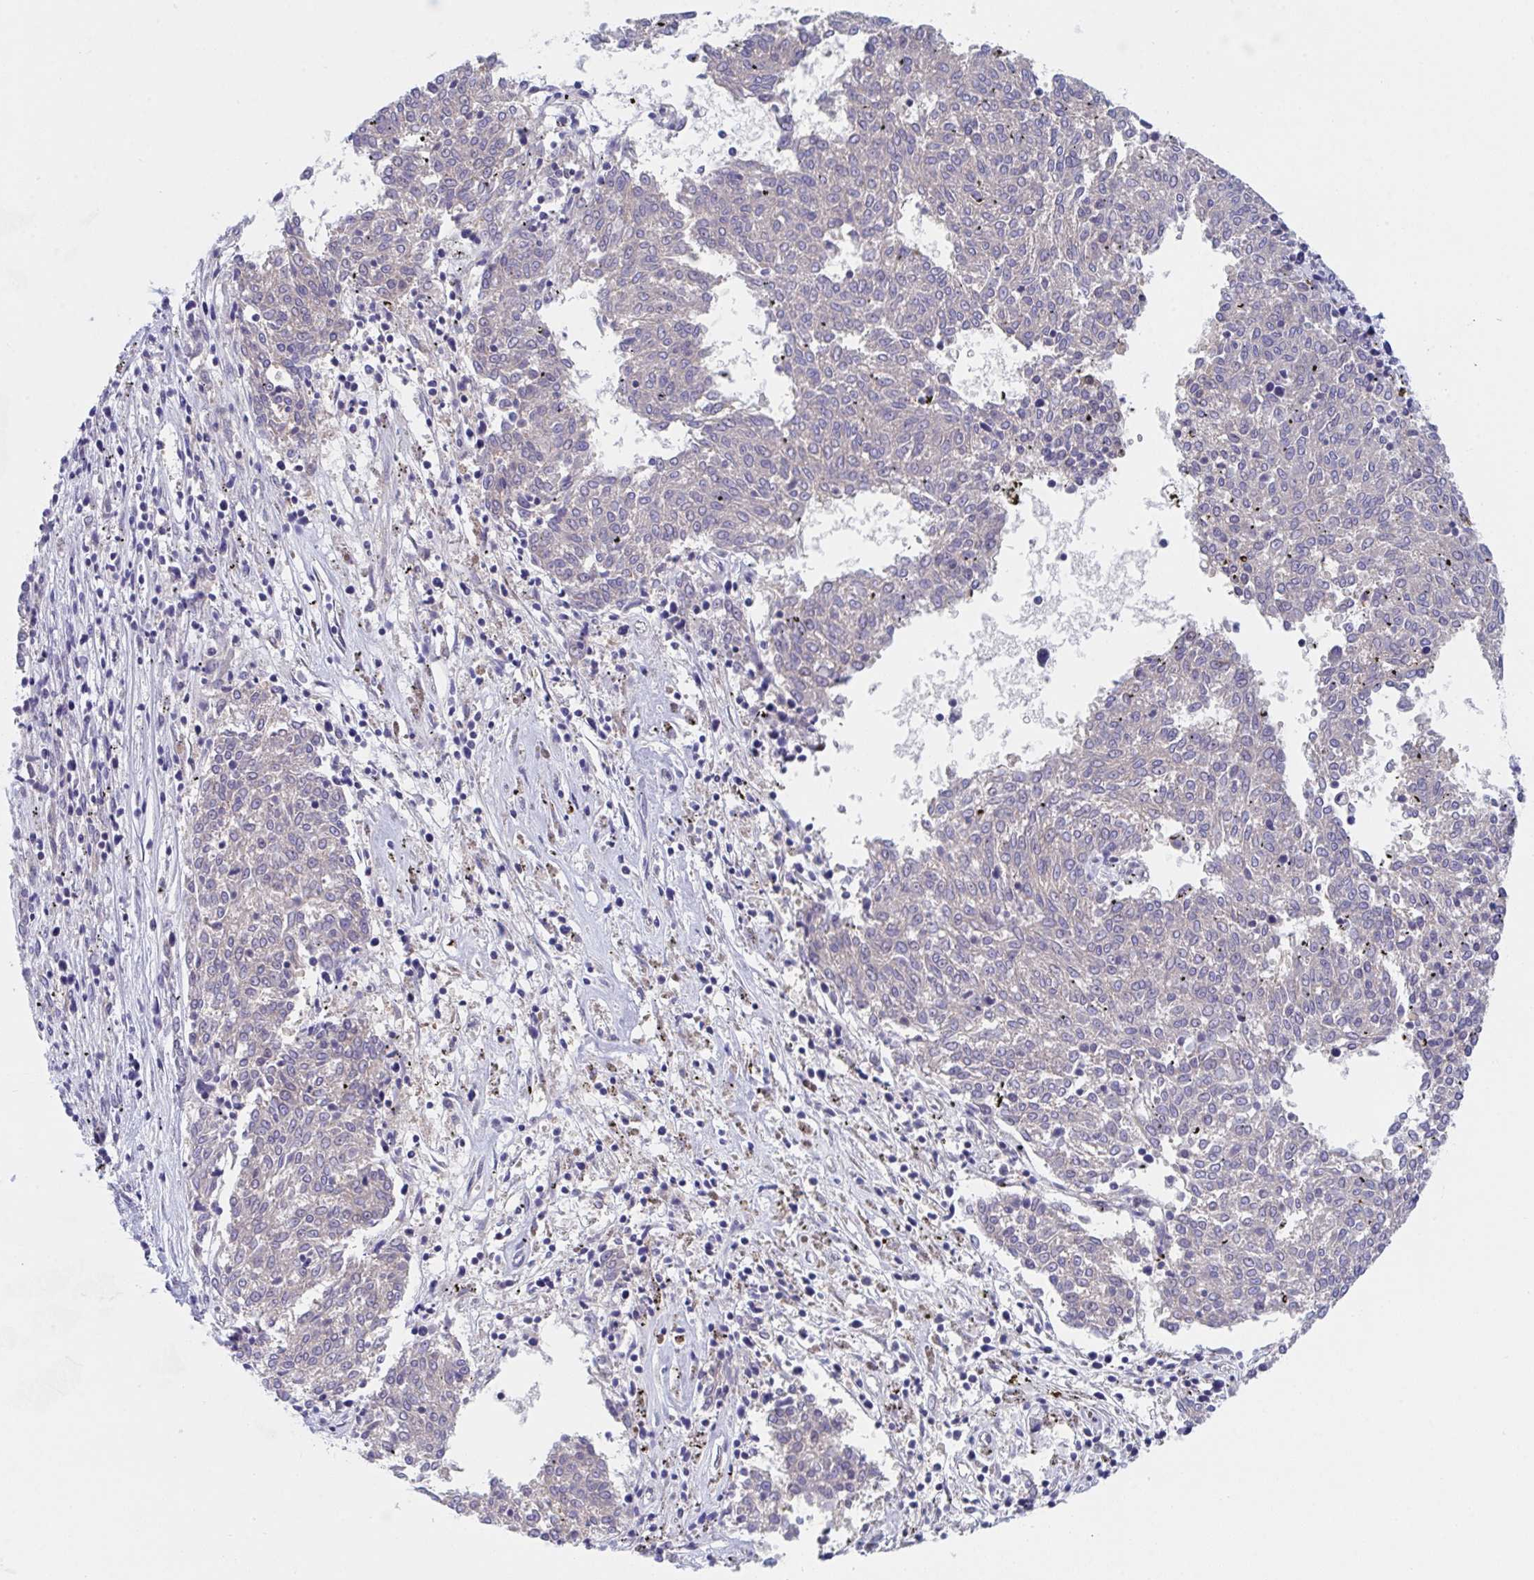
{"staining": {"intensity": "negative", "quantity": "none", "location": "none"}, "tissue": "melanoma", "cell_type": "Tumor cells", "image_type": "cancer", "snomed": [{"axis": "morphology", "description": "Malignant melanoma, NOS"}, {"axis": "topography", "description": "Skin"}], "caption": "Immunohistochemistry image of neoplastic tissue: human malignant melanoma stained with DAB shows no significant protein expression in tumor cells. The staining is performed using DAB (3,3'-diaminobenzidine) brown chromogen with nuclei counter-stained in using hematoxylin.", "gene": "P2RX3", "patient": {"sex": "female", "age": 72}}